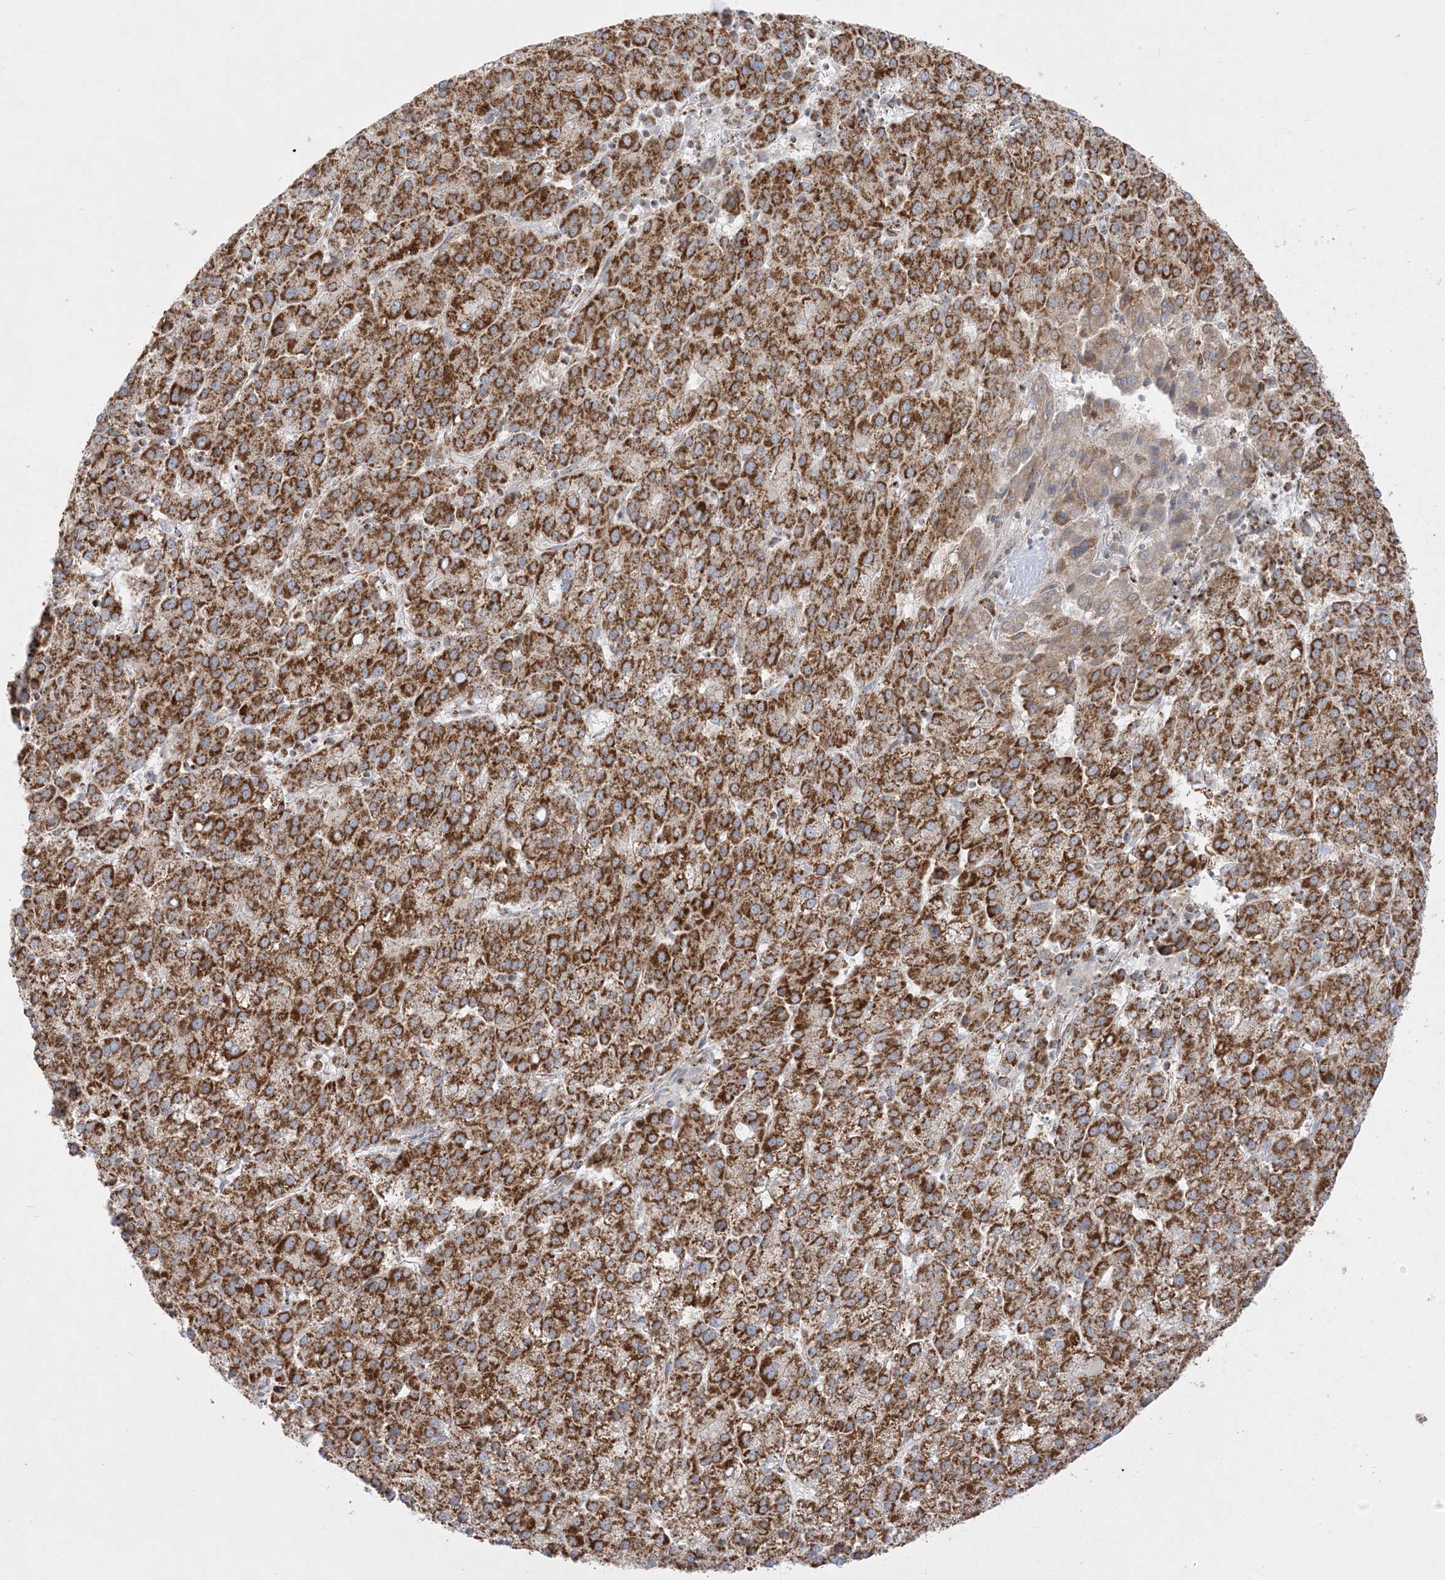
{"staining": {"intensity": "strong", "quantity": ">75%", "location": "cytoplasmic/membranous"}, "tissue": "liver cancer", "cell_type": "Tumor cells", "image_type": "cancer", "snomed": [{"axis": "morphology", "description": "Carcinoma, Hepatocellular, NOS"}, {"axis": "topography", "description": "Liver"}], "caption": "A high amount of strong cytoplasmic/membranous staining is present in approximately >75% of tumor cells in hepatocellular carcinoma (liver) tissue.", "gene": "MRPS36", "patient": {"sex": "female", "age": 58}}